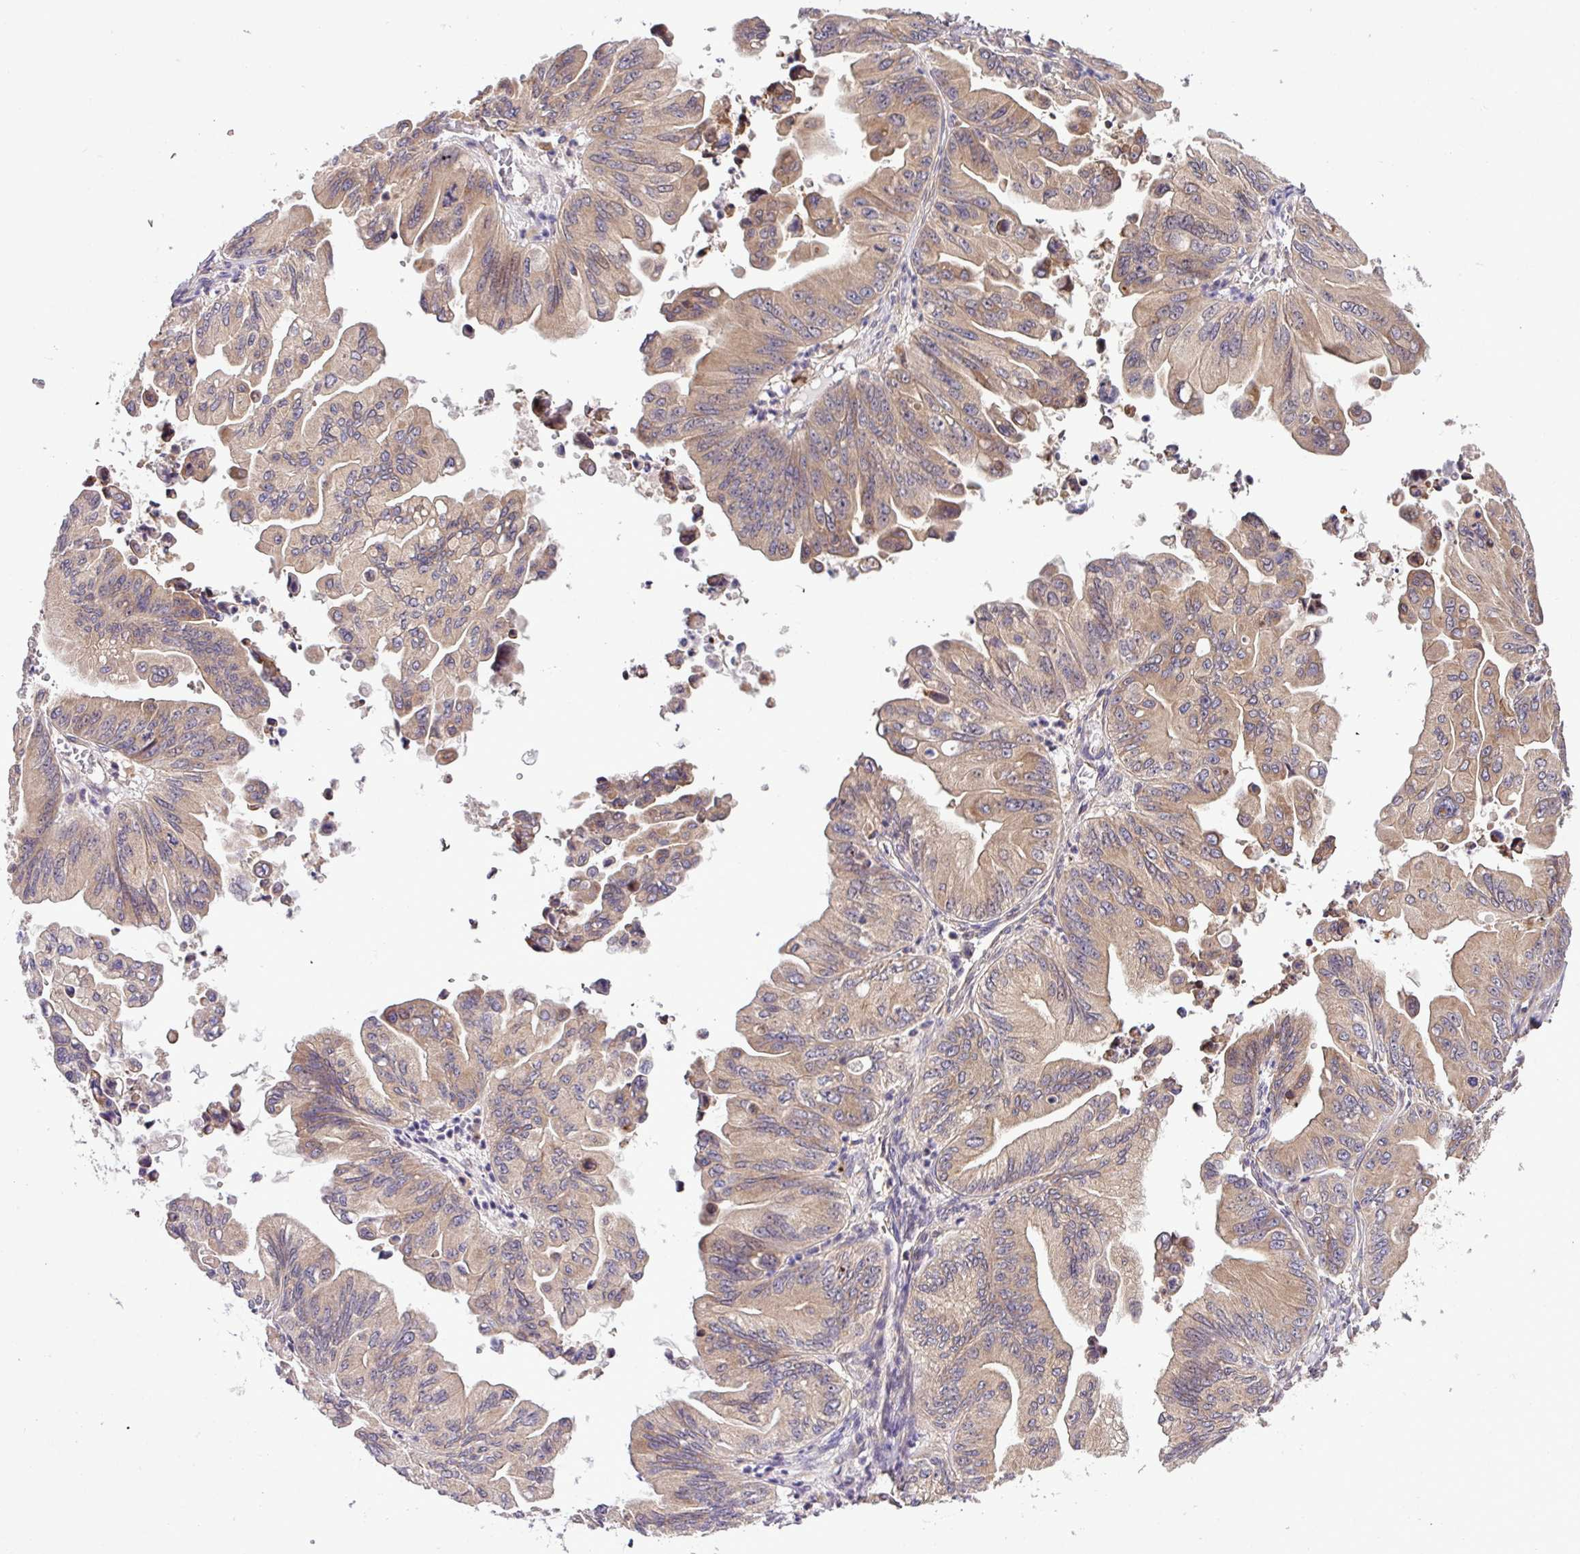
{"staining": {"intensity": "weak", "quantity": ">75%", "location": "cytoplasmic/membranous"}, "tissue": "ovarian cancer", "cell_type": "Tumor cells", "image_type": "cancer", "snomed": [{"axis": "morphology", "description": "Cystadenocarcinoma, mucinous, NOS"}, {"axis": "topography", "description": "Ovary"}], "caption": "Tumor cells show low levels of weak cytoplasmic/membranous expression in about >75% of cells in human ovarian mucinous cystadenocarcinoma.", "gene": "DLGAP4", "patient": {"sex": "female", "age": 71}}